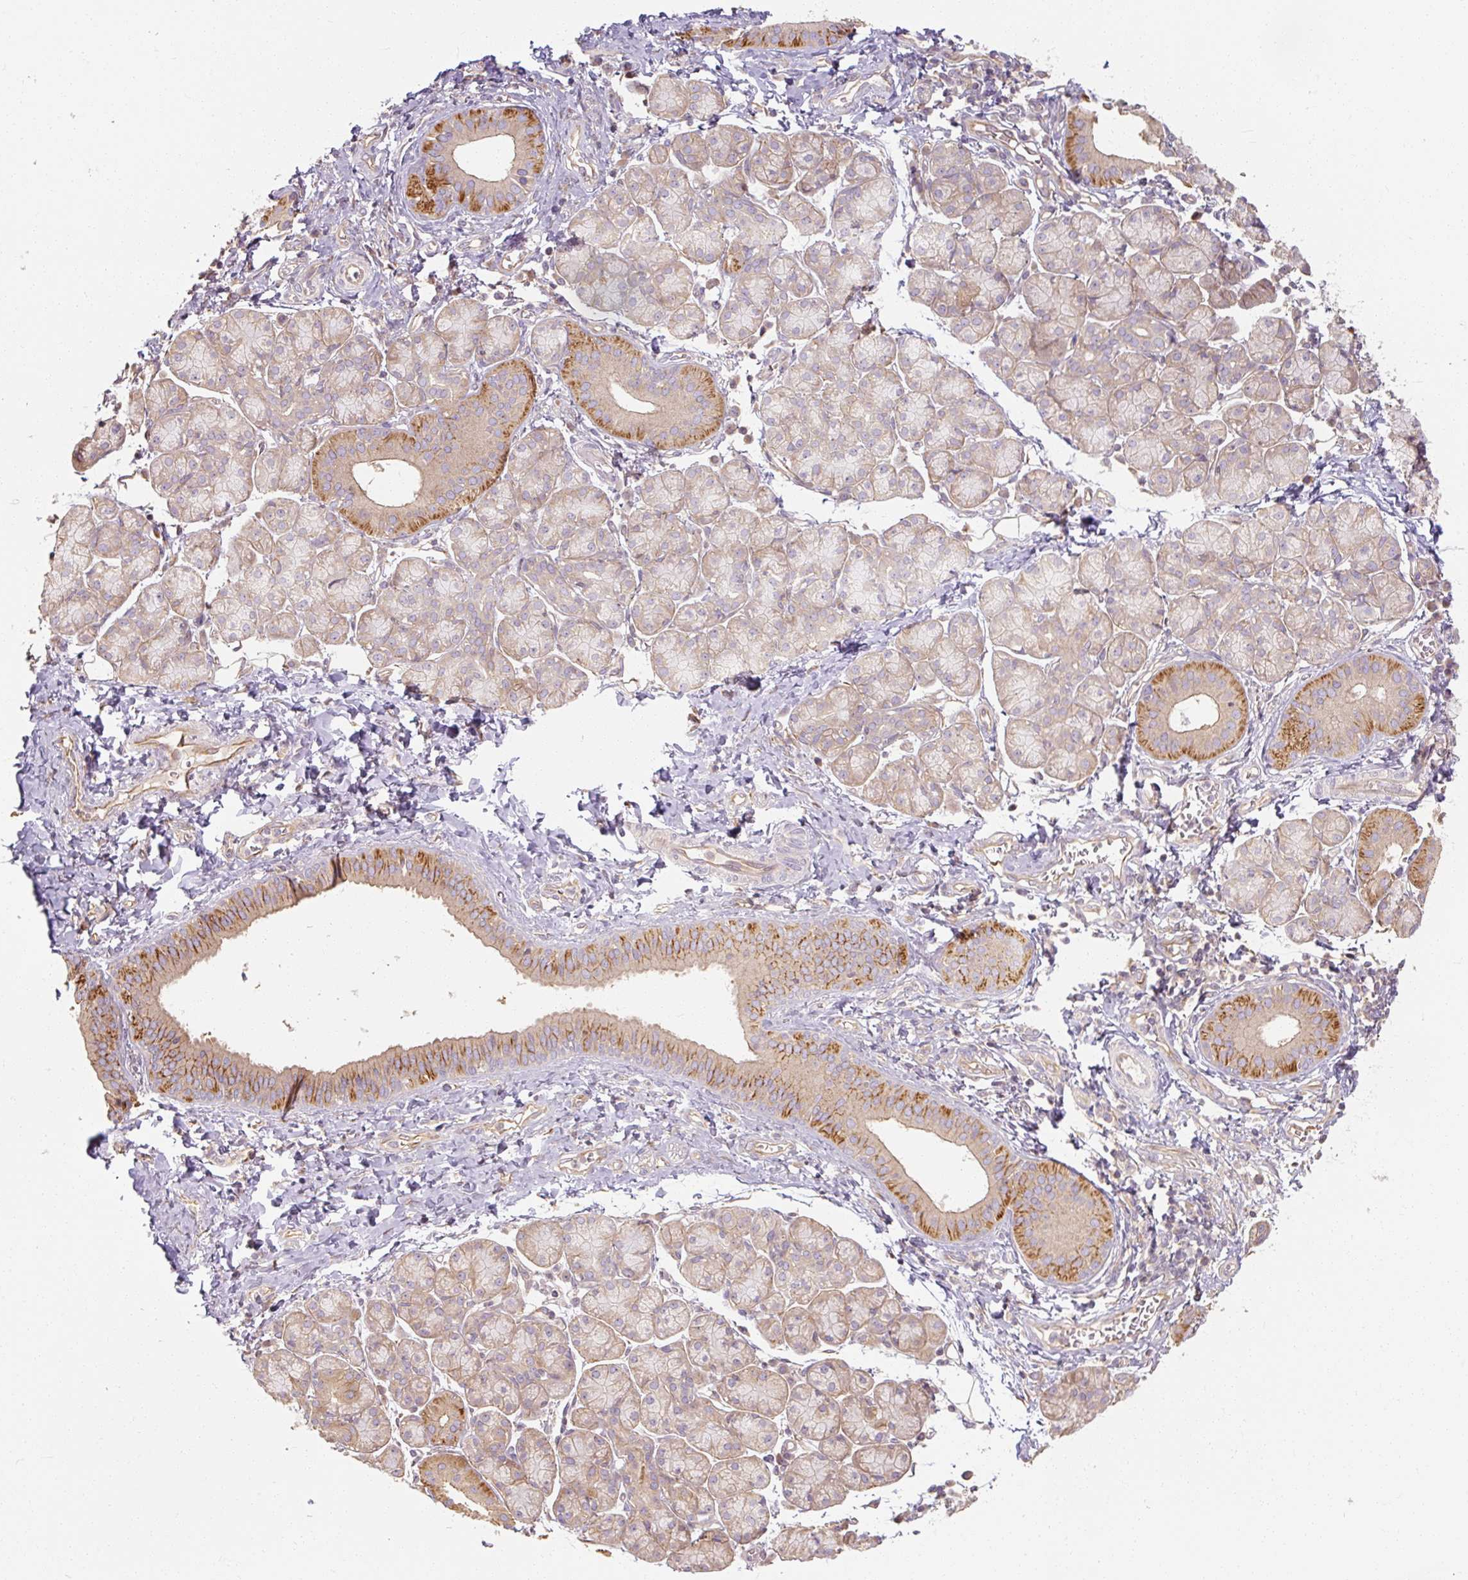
{"staining": {"intensity": "moderate", "quantity": "<25%", "location": "cytoplasmic/membranous"}, "tissue": "salivary gland", "cell_type": "Glandular cells", "image_type": "normal", "snomed": [{"axis": "morphology", "description": "Normal tissue, NOS"}, {"axis": "morphology", "description": "Inflammation, NOS"}, {"axis": "topography", "description": "Lymph node"}, {"axis": "topography", "description": "Salivary gland"}], "caption": "Immunohistochemistry histopathology image of unremarkable salivary gland stained for a protein (brown), which displays low levels of moderate cytoplasmic/membranous positivity in approximately <25% of glandular cells.", "gene": "RB1CC1", "patient": {"sex": "male", "age": 3}}